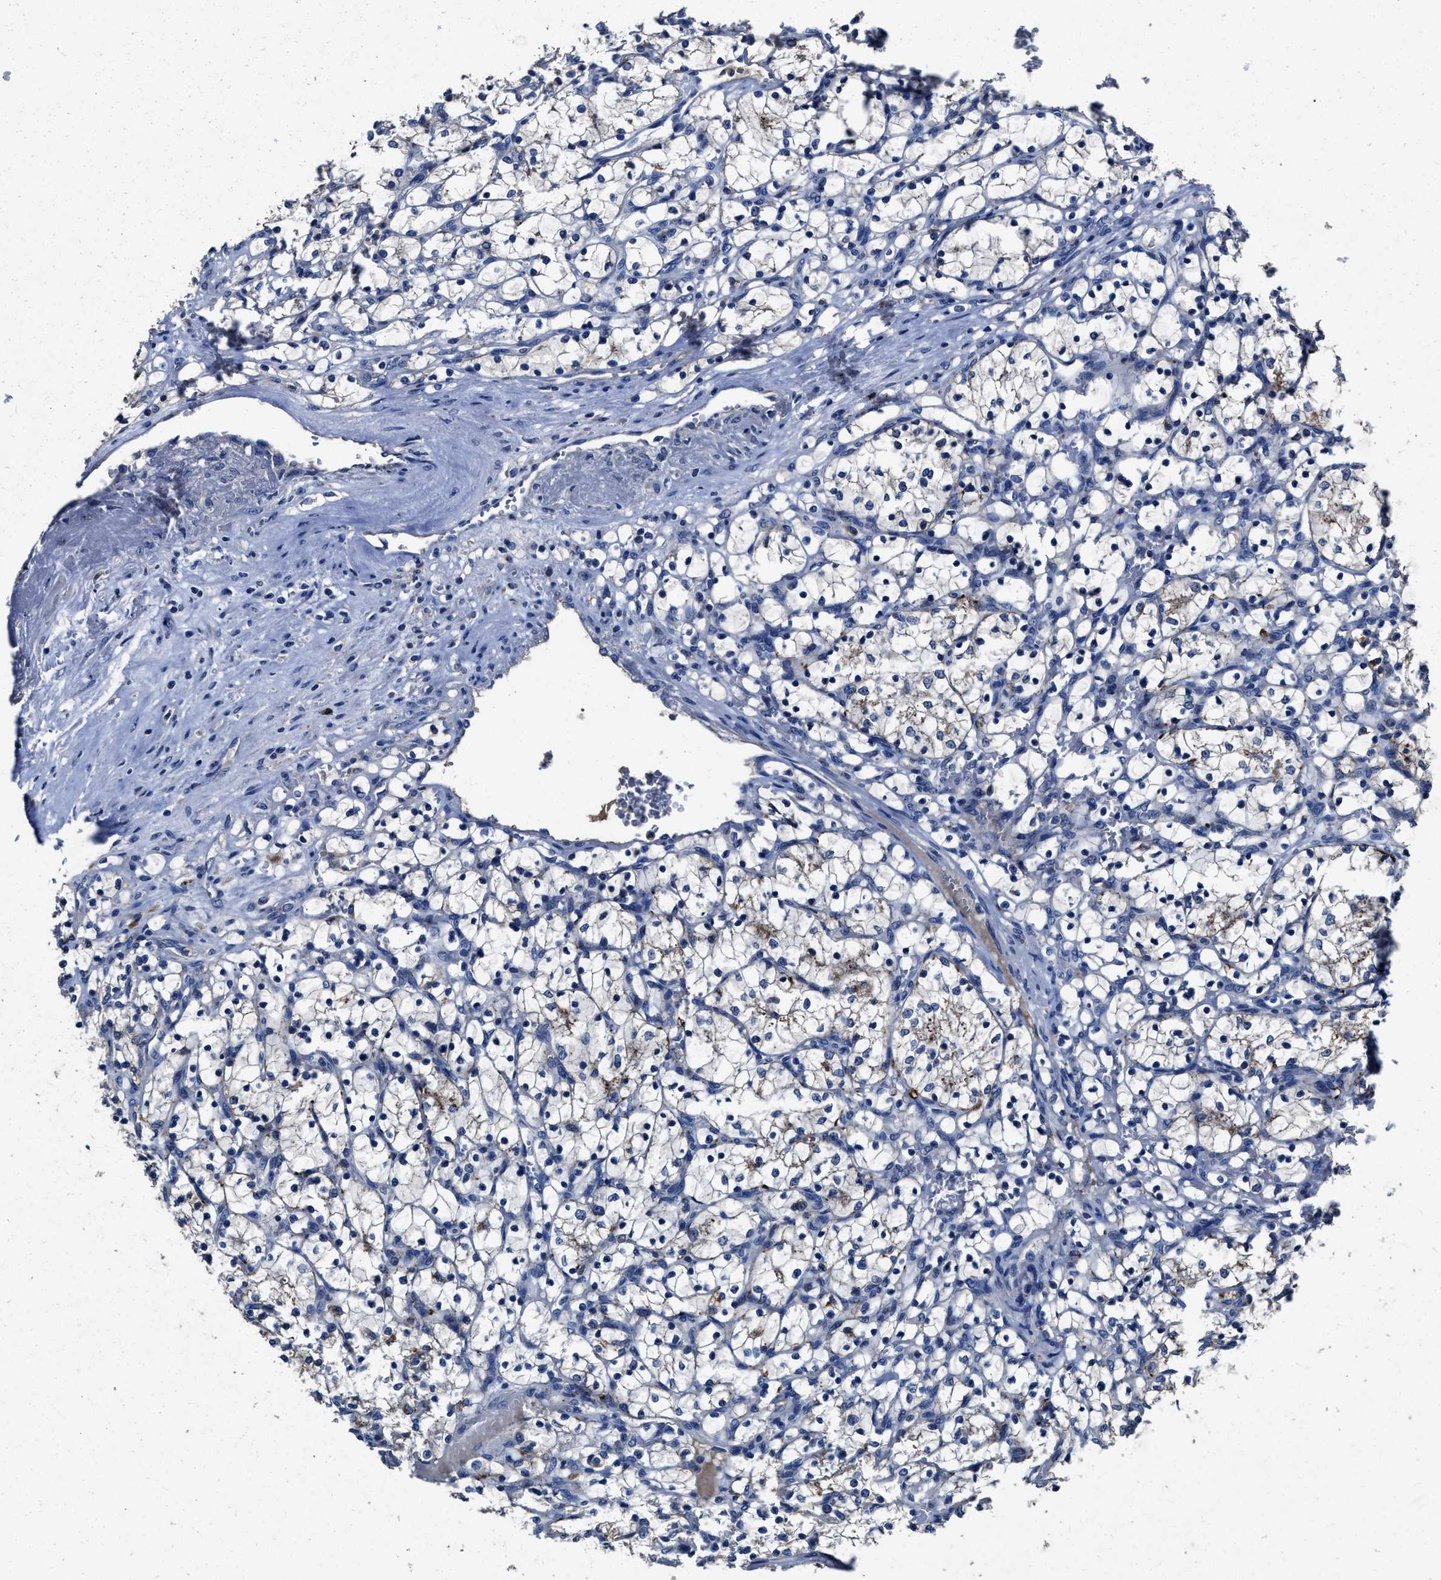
{"staining": {"intensity": "weak", "quantity": "25%-75%", "location": "cytoplasmic/membranous"}, "tissue": "renal cancer", "cell_type": "Tumor cells", "image_type": "cancer", "snomed": [{"axis": "morphology", "description": "Adenocarcinoma, NOS"}, {"axis": "topography", "description": "Kidney"}], "caption": "A low amount of weak cytoplasmic/membranous staining is present in about 25%-75% of tumor cells in renal cancer (adenocarcinoma) tissue.", "gene": "UBR4", "patient": {"sex": "female", "age": 69}}